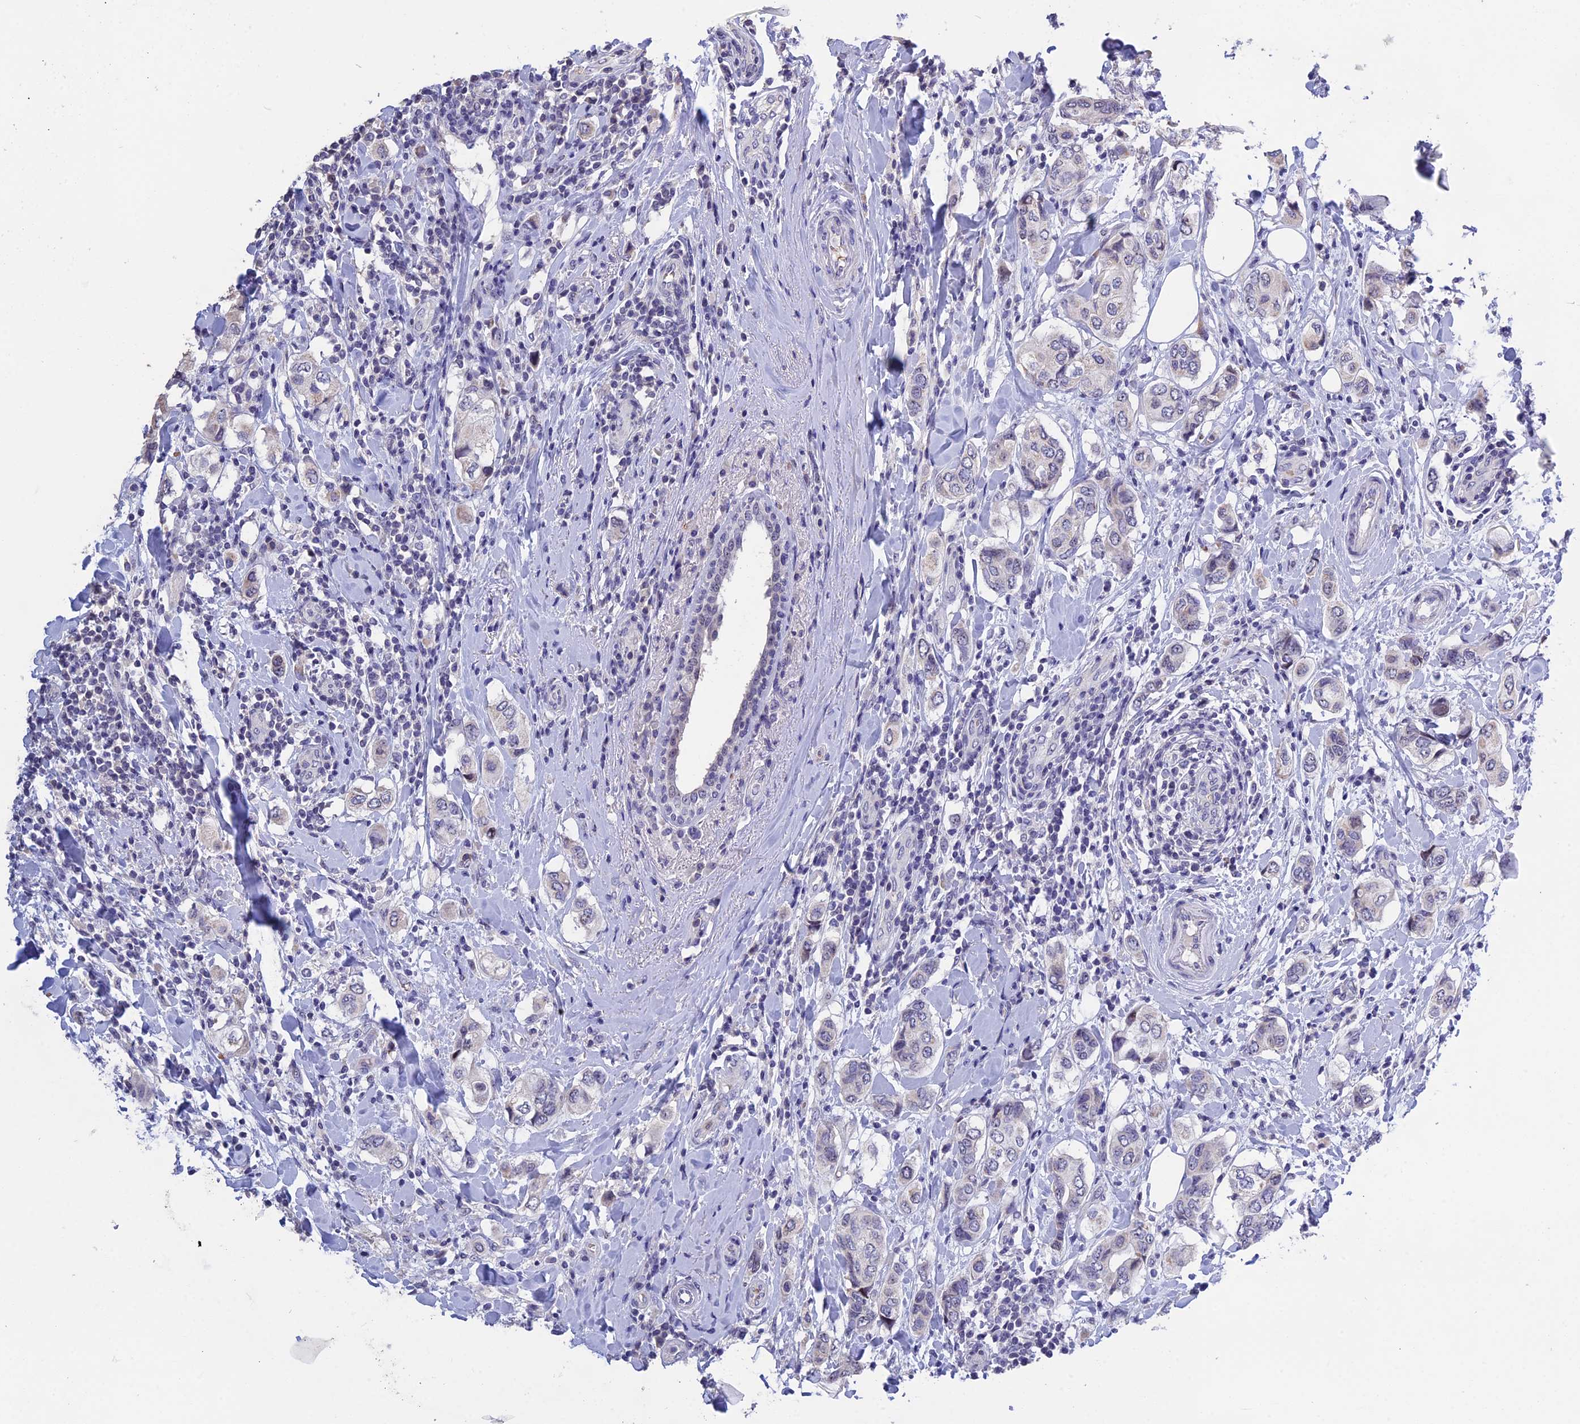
{"staining": {"intensity": "weak", "quantity": "<25%", "location": "cytoplasmic/membranous,nuclear"}, "tissue": "breast cancer", "cell_type": "Tumor cells", "image_type": "cancer", "snomed": [{"axis": "morphology", "description": "Lobular carcinoma"}, {"axis": "topography", "description": "Breast"}], "caption": "High power microscopy photomicrograph of an immunohistochemistry image of breast lobular carcinoma, revealing no significant staining in tumor cells.", "gene": "KNOP1", "patient": {"sex": "female", "age": 51}}